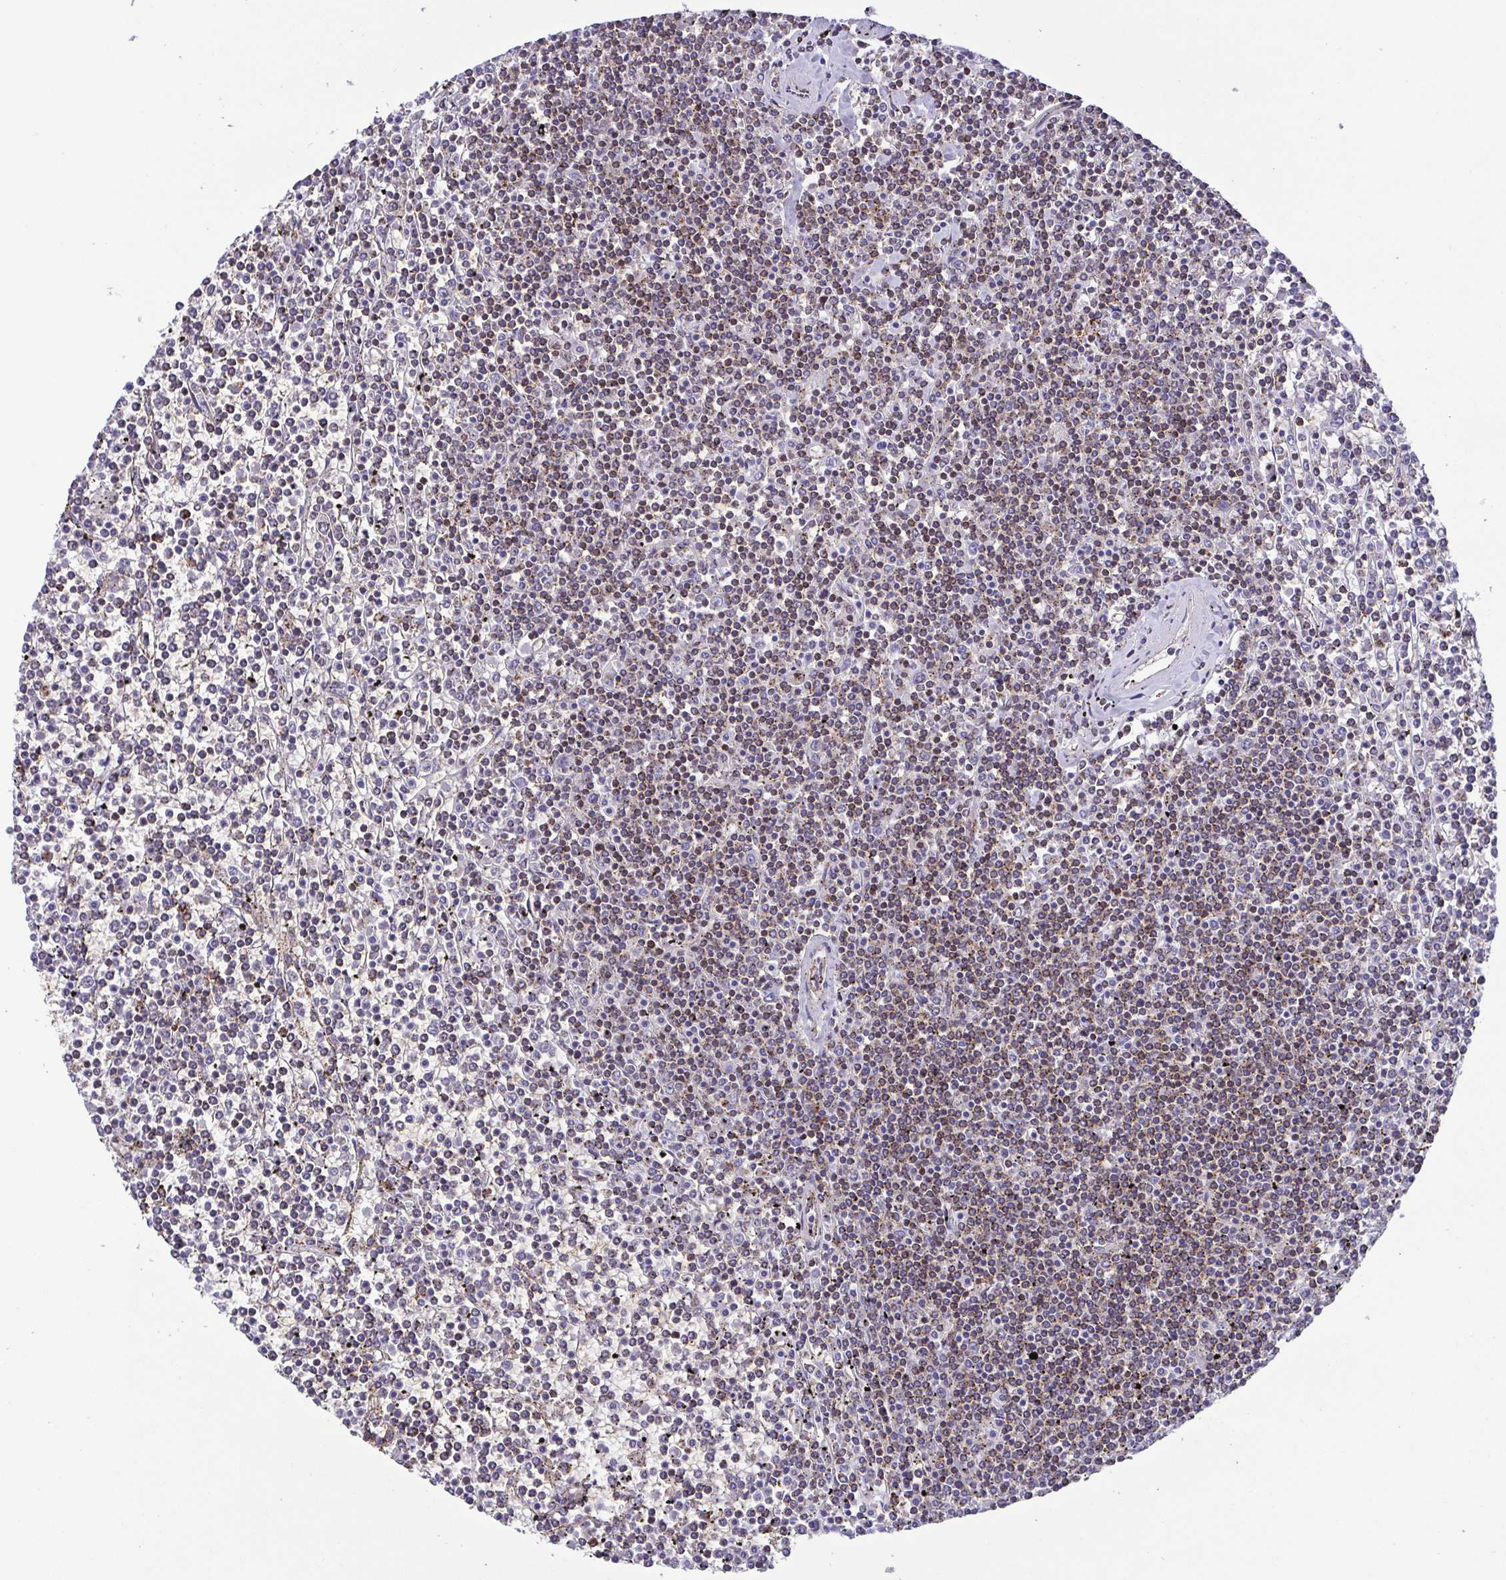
{"staining": {"intensity": "weak", "quantity": "<25%", "location": "cytoplasmic/membranous"}, "tissue": "lymphoma", "cell_type": "Tumor cells", "image_type": "cancer", "snomed": [{"axis": "morphology", "description": "Malignant lymphoma, non-Hodgkin's type, Low grade"}, {"axis": "topography", "description": "Spleen"}], "caption": "Lymphoma was stained to show a protein in brown. There is no significant positivity in tumor cells.", "gene": "CHMP1B", "patient": {"sex": "female", "age": 19}}